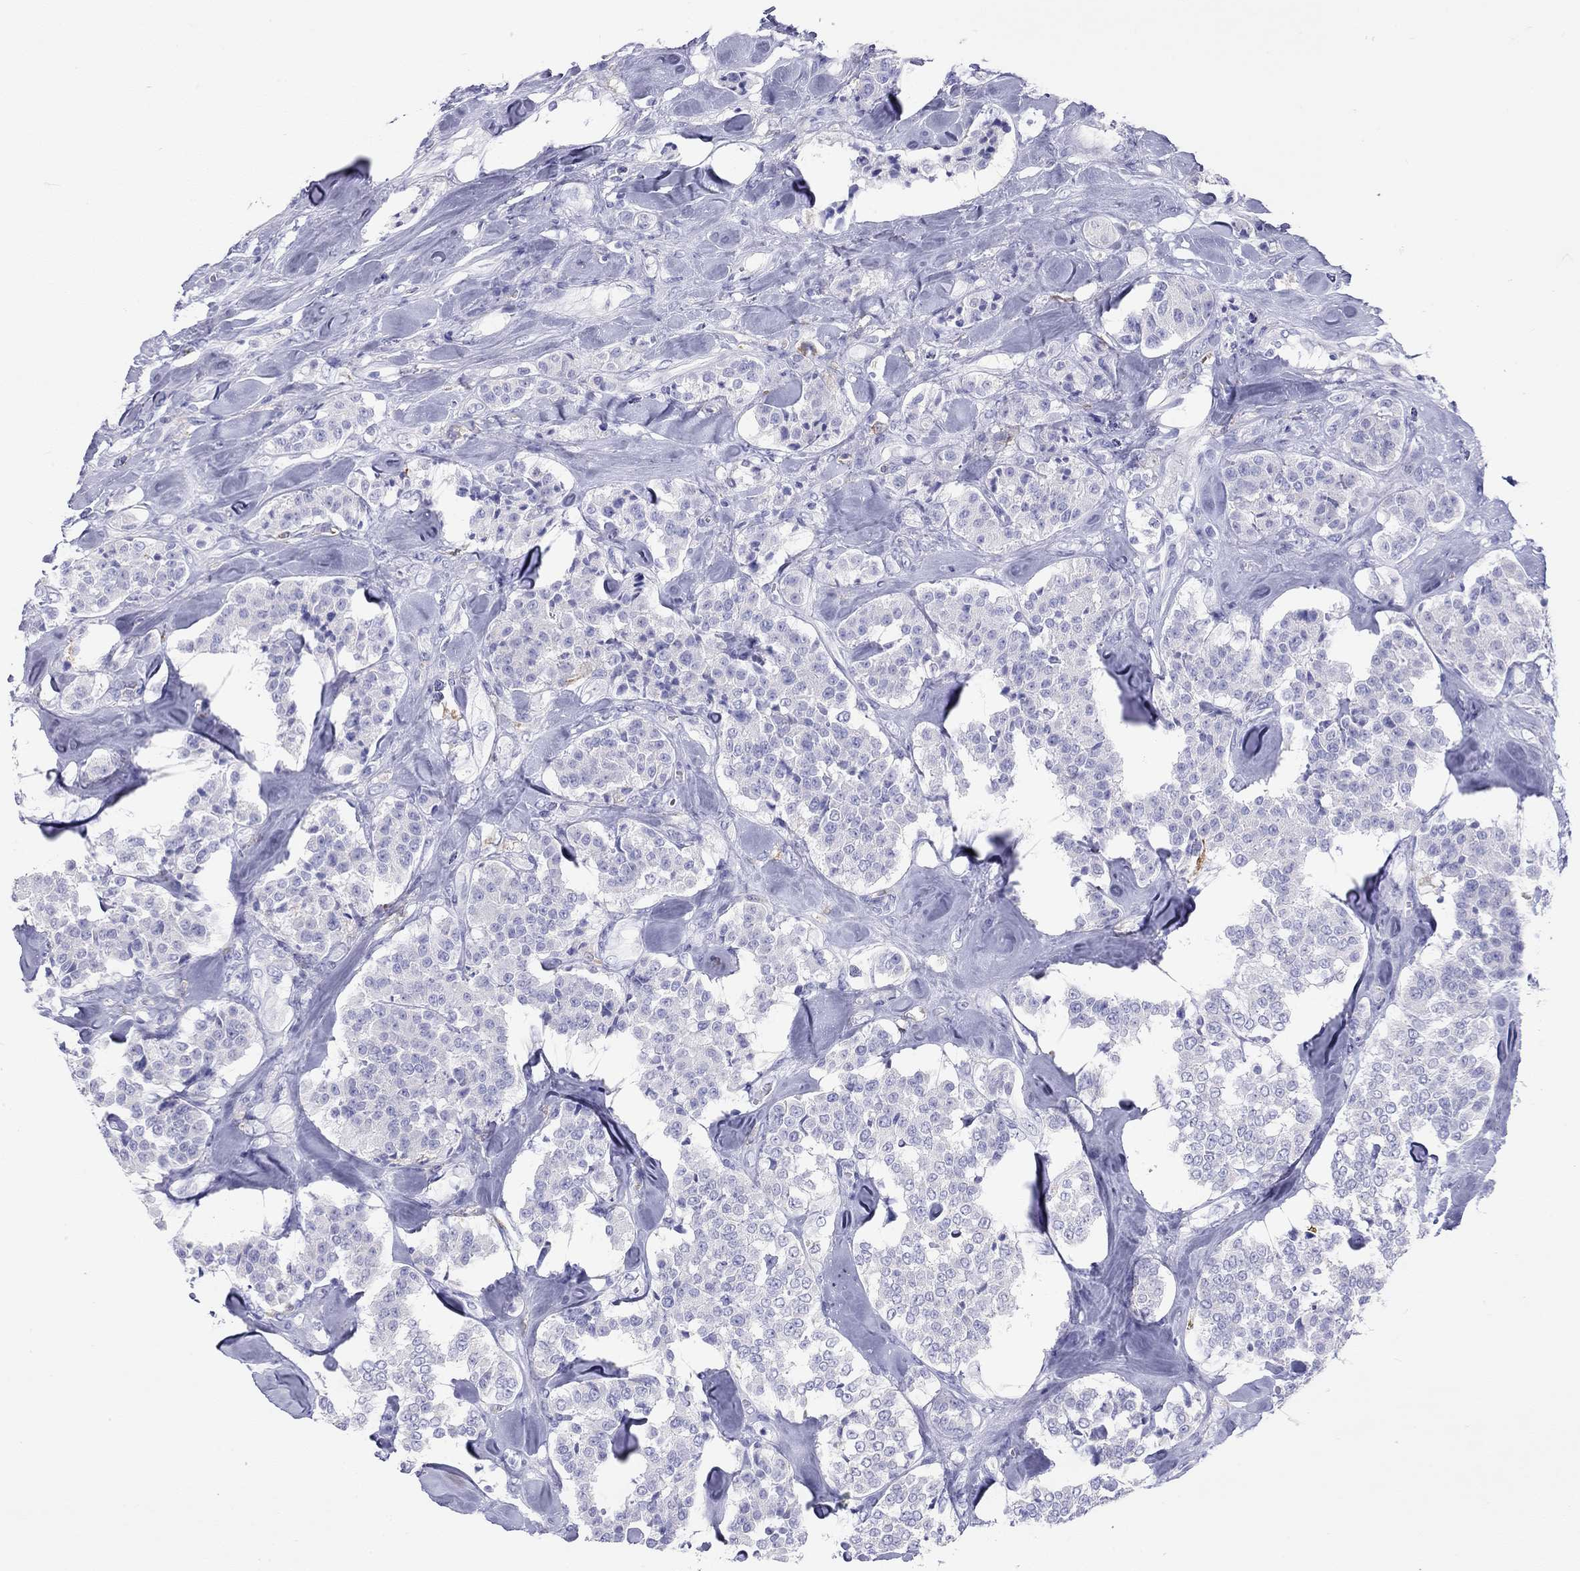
{"staining": {"intensity": "negative", "quantity": "none", "location": "none"}, "tissue": "carcinoid", "cell_type": "Tumor cells", "image_type": "cancer", "snomed": [{"axis": "morphology", "description": "Carcinoid, malignant, NOS"}, {"axis": "topography", "description": "Pancreas"}], "caption": "DAB immunohistochemical staining of carcinoid (malignant) exhibits no significant positivity in tumor cells.", "gene": "HLA-DQB2", "patient": {"sex": "male", "age": 41}}